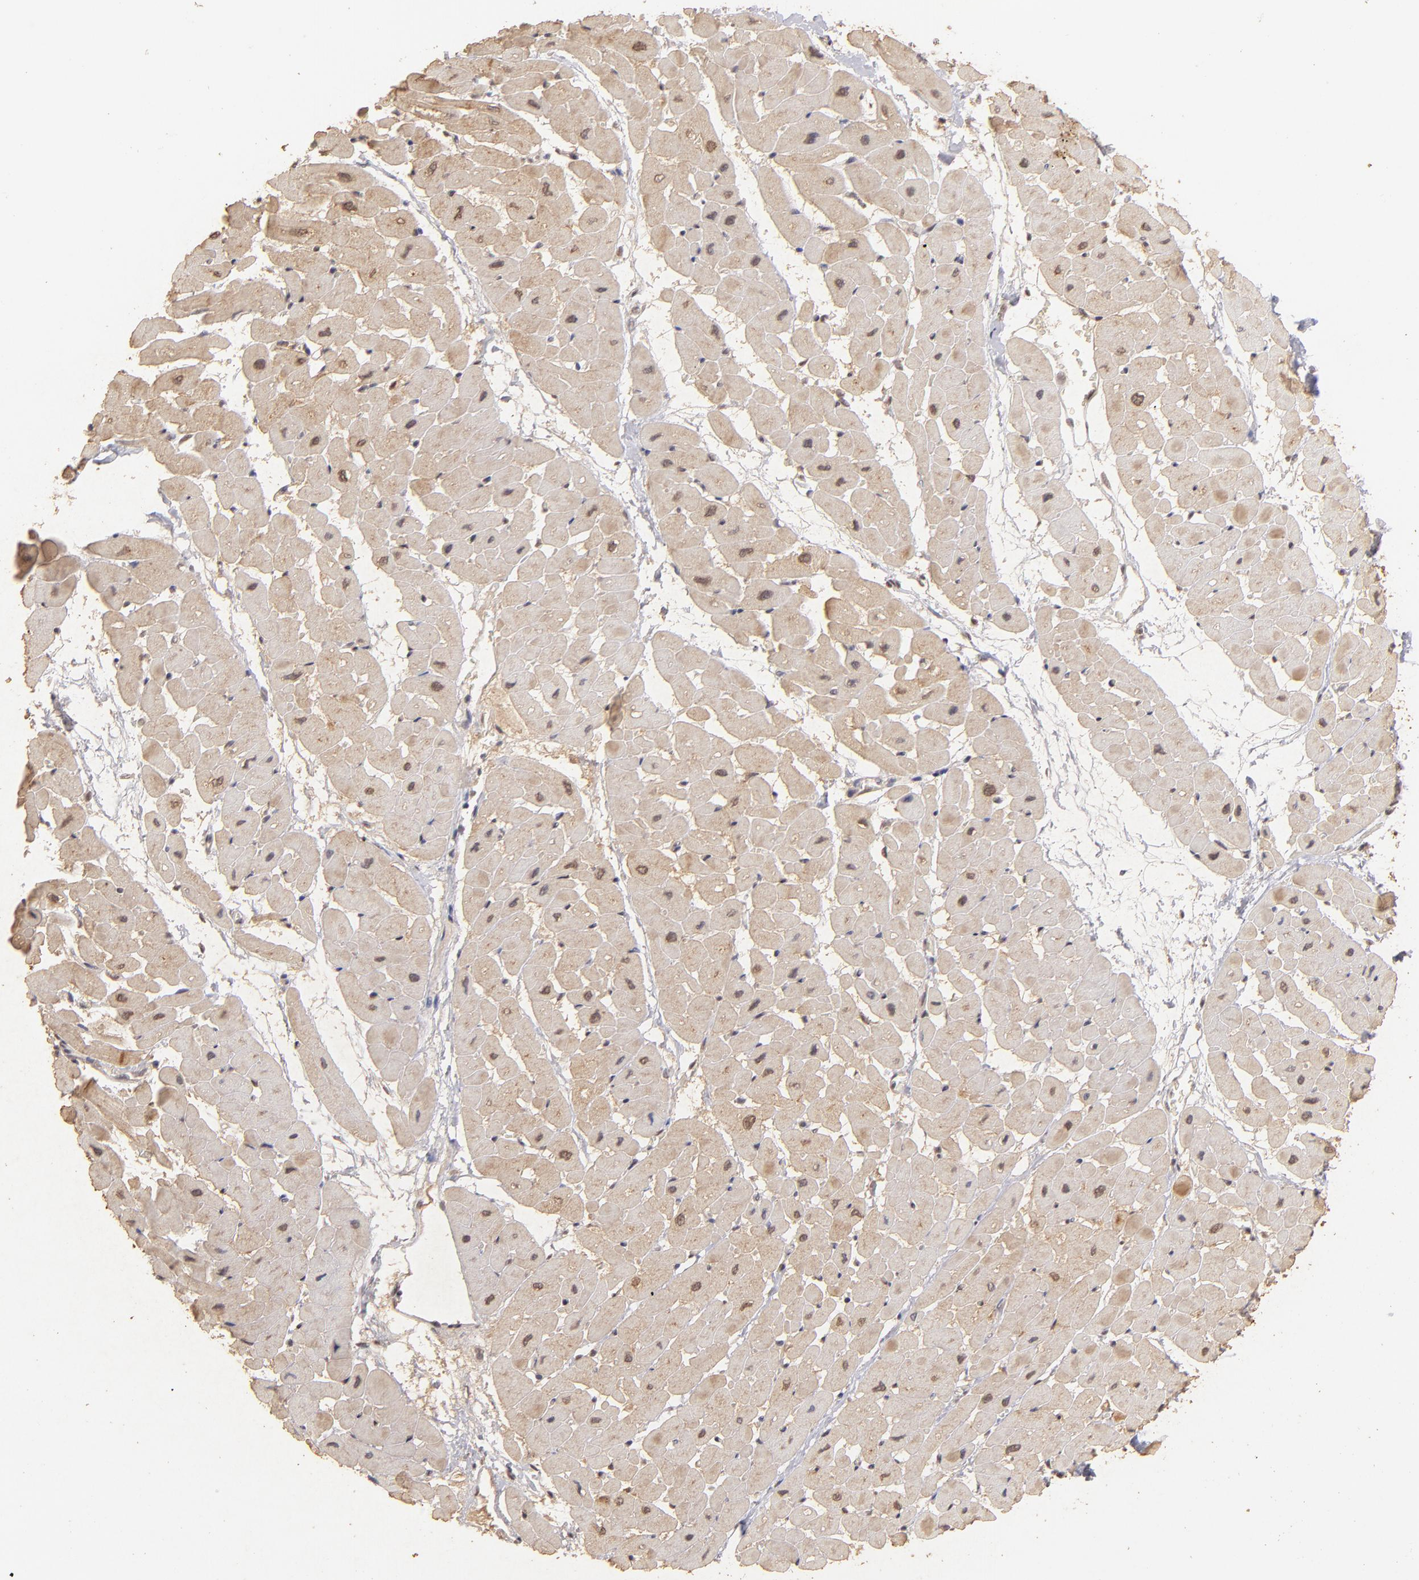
{"staining": {"intensity": "moderate", "quantity": ">75%", "location": "cytoplasmic/membranous,nuclear"}, "tissue": "heart muscle", "cell_type": "Cardiomyocytes", "image_type": "normal", "snomed": [{"axis": "morphology", "description": "Normal tissue, NOS"}, {"axis": "topography", "description": "Heart"}], "caption": "Brown immunohistochemical staining in benign heart muscle exhibits moderate cytoplasmic/membranous,nuclear positivity in approximately >75% of cardiomyocytes.", "gene": "CLOCK", "patient": {"sex": "male", "age": 45}}